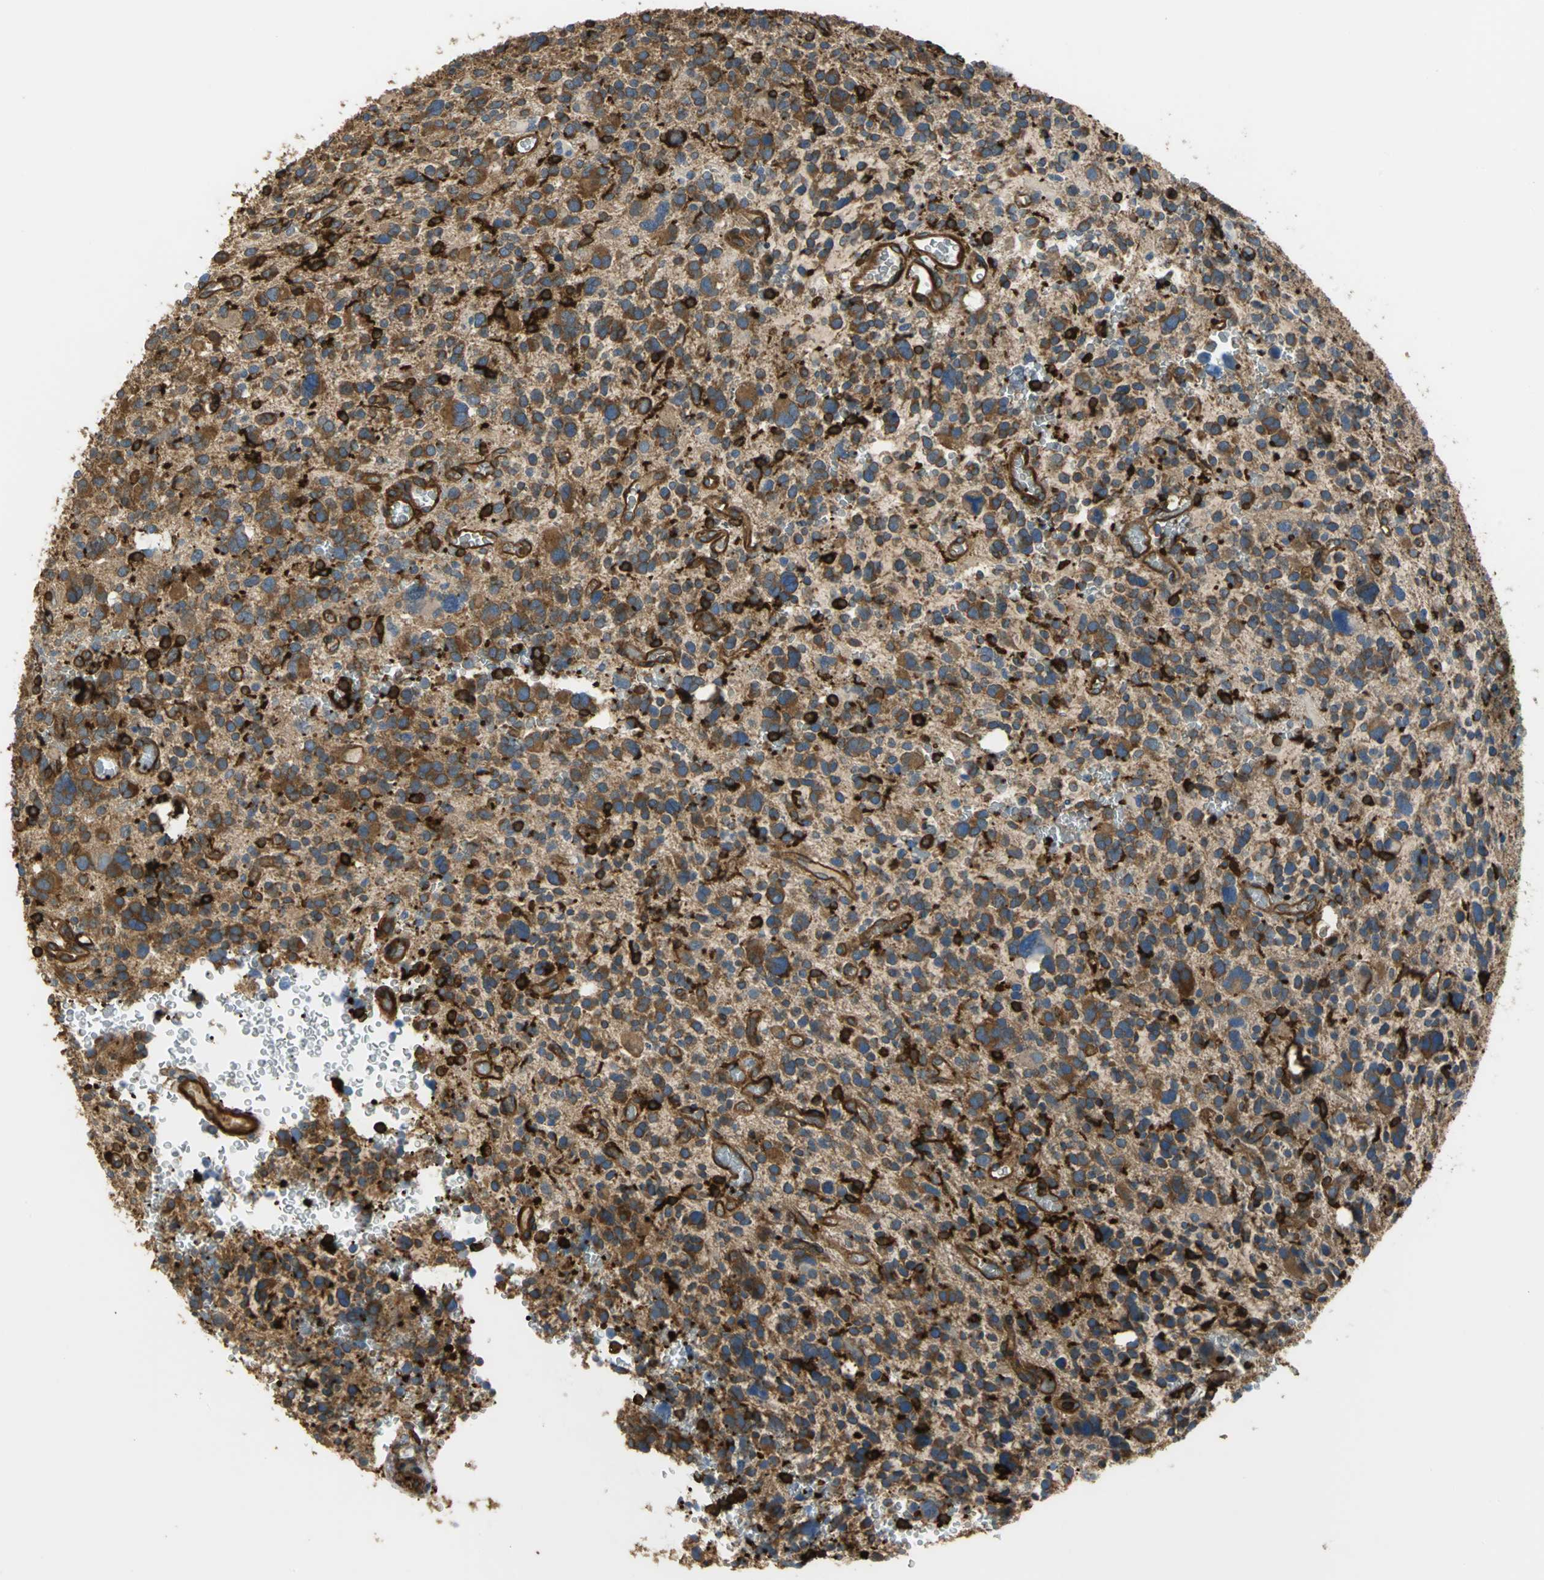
{"staining": {"intensity": "strong", "quantity": ">75%", "location": "cytoplasmic/membranous"}, "tissue": "glioma", "cell_type": "Tumor cells", "image_type": "cancer", "snomed": [{"axis": "morphology", "description": "Glioma, malignant, High grade"}, {"axis": "topography", "description": "Brain"}], "caption": "Immunohistochemical staining of human malignant glioma (high-grade) reveals strong cytoplasmic/membranous protein staining in approximately >75% of tumor cells. The protein is stained brown, and the nuclei are stained in blue (DAB (3,3'-diaminobenzidine) IHC with brightfield microscopy, high magnification).", "gene": "TLN1", "patient": {"sex": "male", "age": 48}}